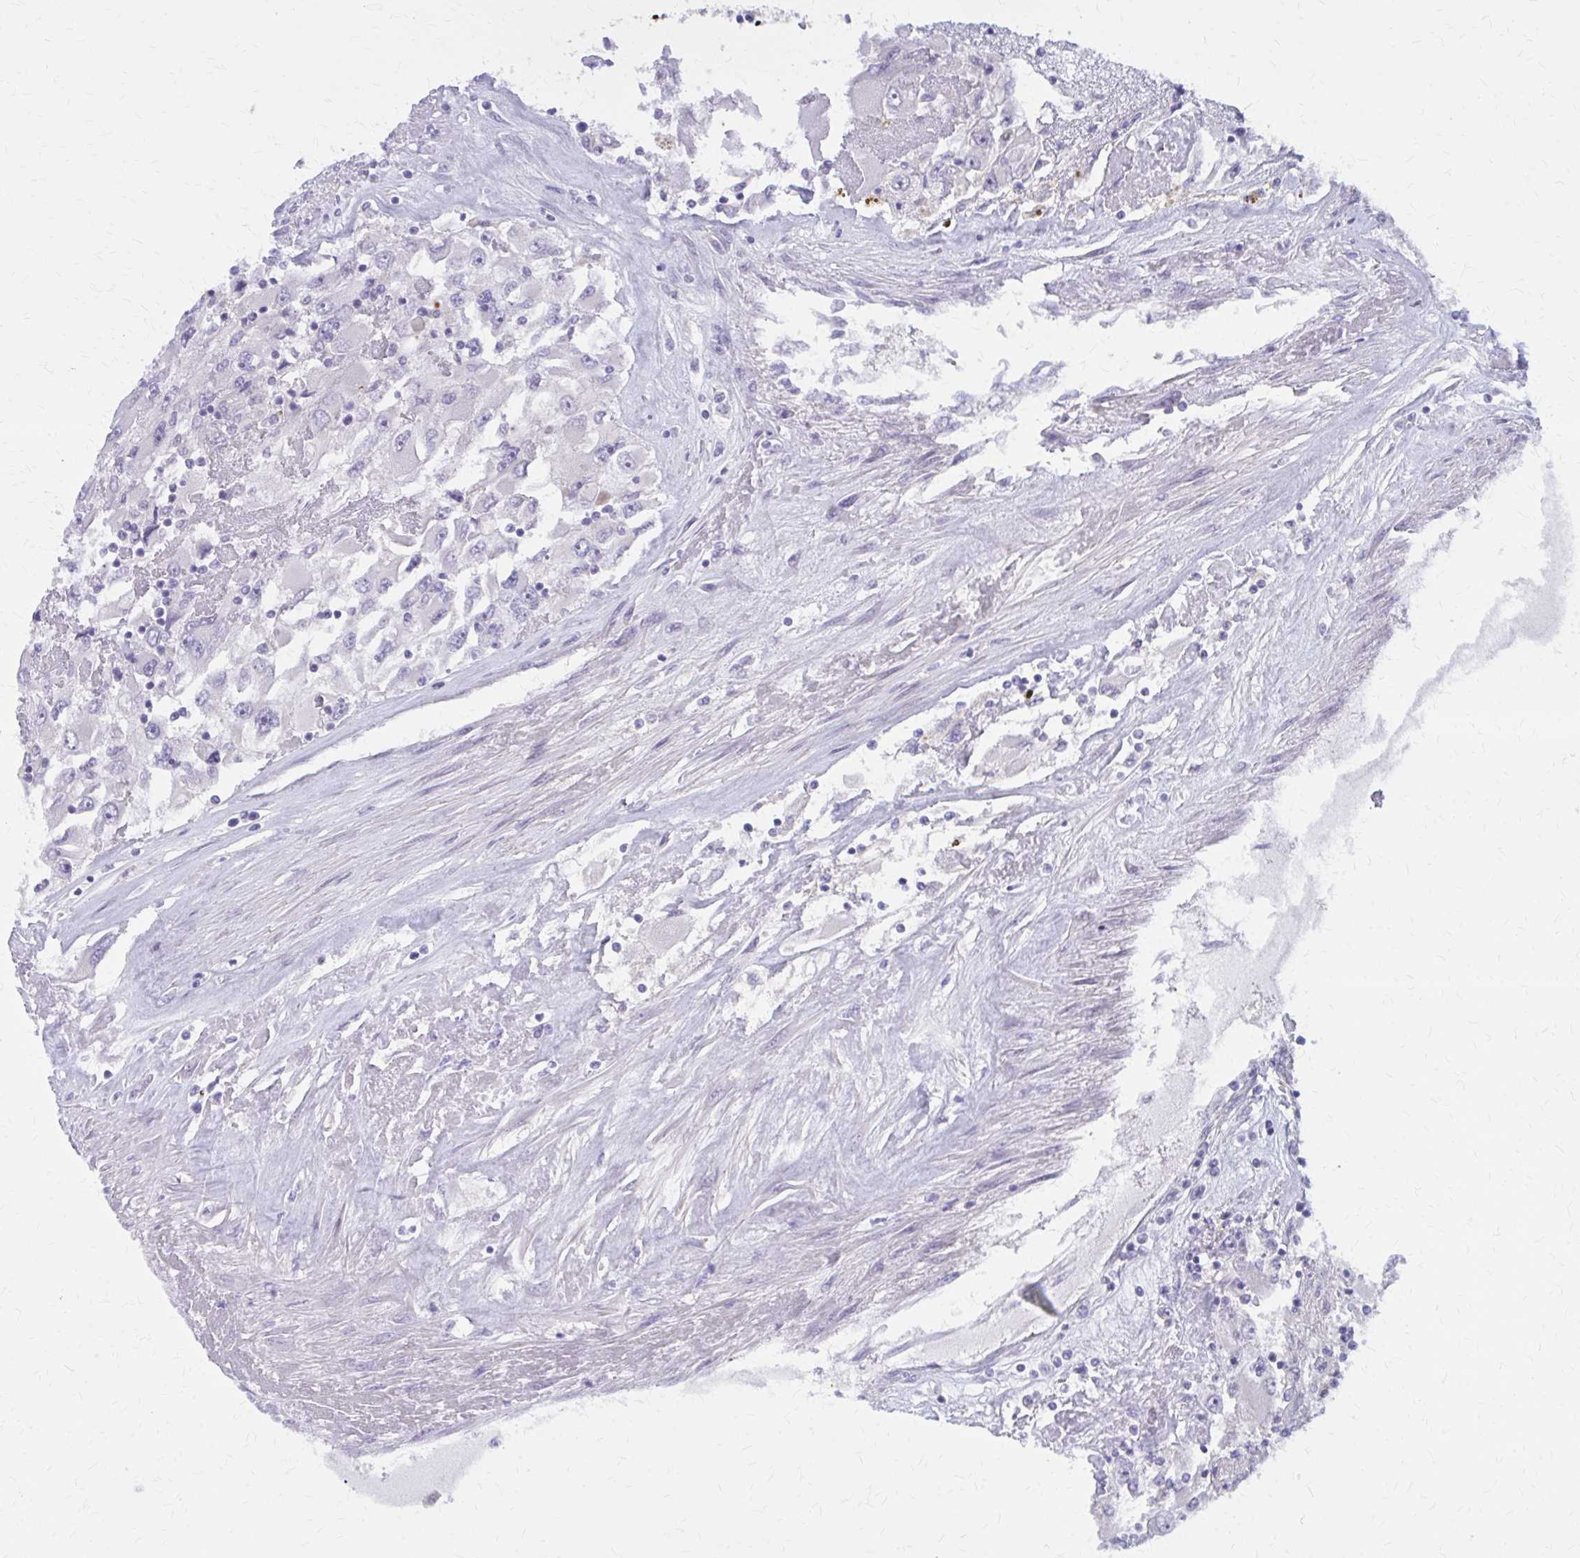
{"staining": {"intensity": "negative", "quantity": "none", "location": "none"}, "tissue": "renal cancer", "cell_type": "Tumor cells", "image_type": "cancer", "snomed": [{"axis": "morphology", "description": "Adenocarcinoma, NOS"}, {"axis": "topography", "description": "Kidney"}], "caption": "Tumor cells are negative for brown protein staining in renal adenocarcinoma.", "gene": "GLYATL2", "patient": {"sex": "female", "age": 52}}